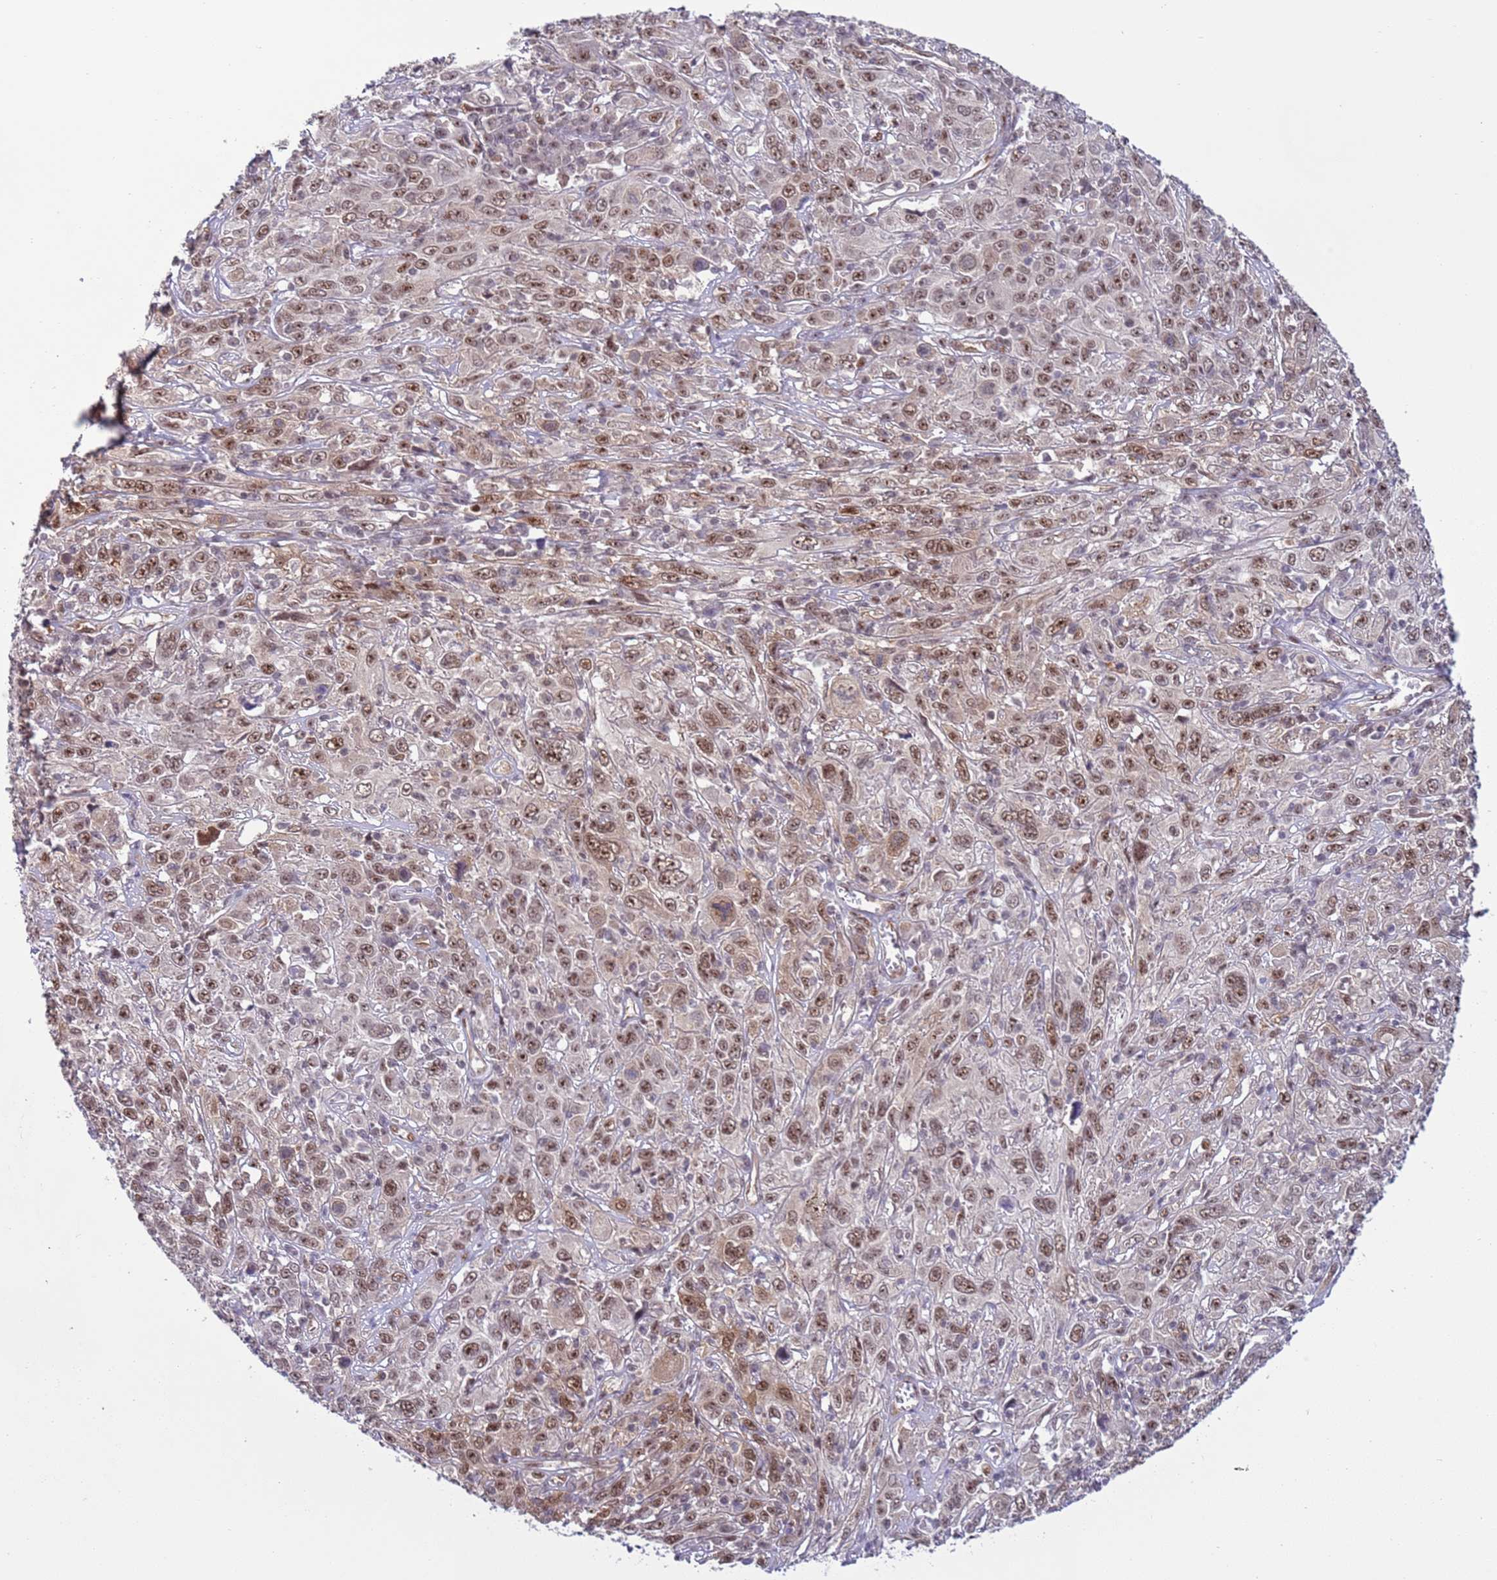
{"staining": {"intensity": "moderate", "quantity": ">75%", "location": "nuclear"}, "tissue": "cervical cancer", "cell_type": "Tumor cells", "image_type": "cancer", "snomed": [{"axis": "morphology", "description": "Squamous cell carcinoma, NOS"}, {"axis": "topography", "description": "Cervix"}], "caption": "Cervical cancer (squamous cell carcinoma) stained with DAB (3,3'-diaminobenzidine) immunohistochemistry exhibits medium levels of moderate nuclear staining in approximately >75% of tumor cells.", "gene": "PRPF6", "patient": {"sex": "female", "age": 46}}